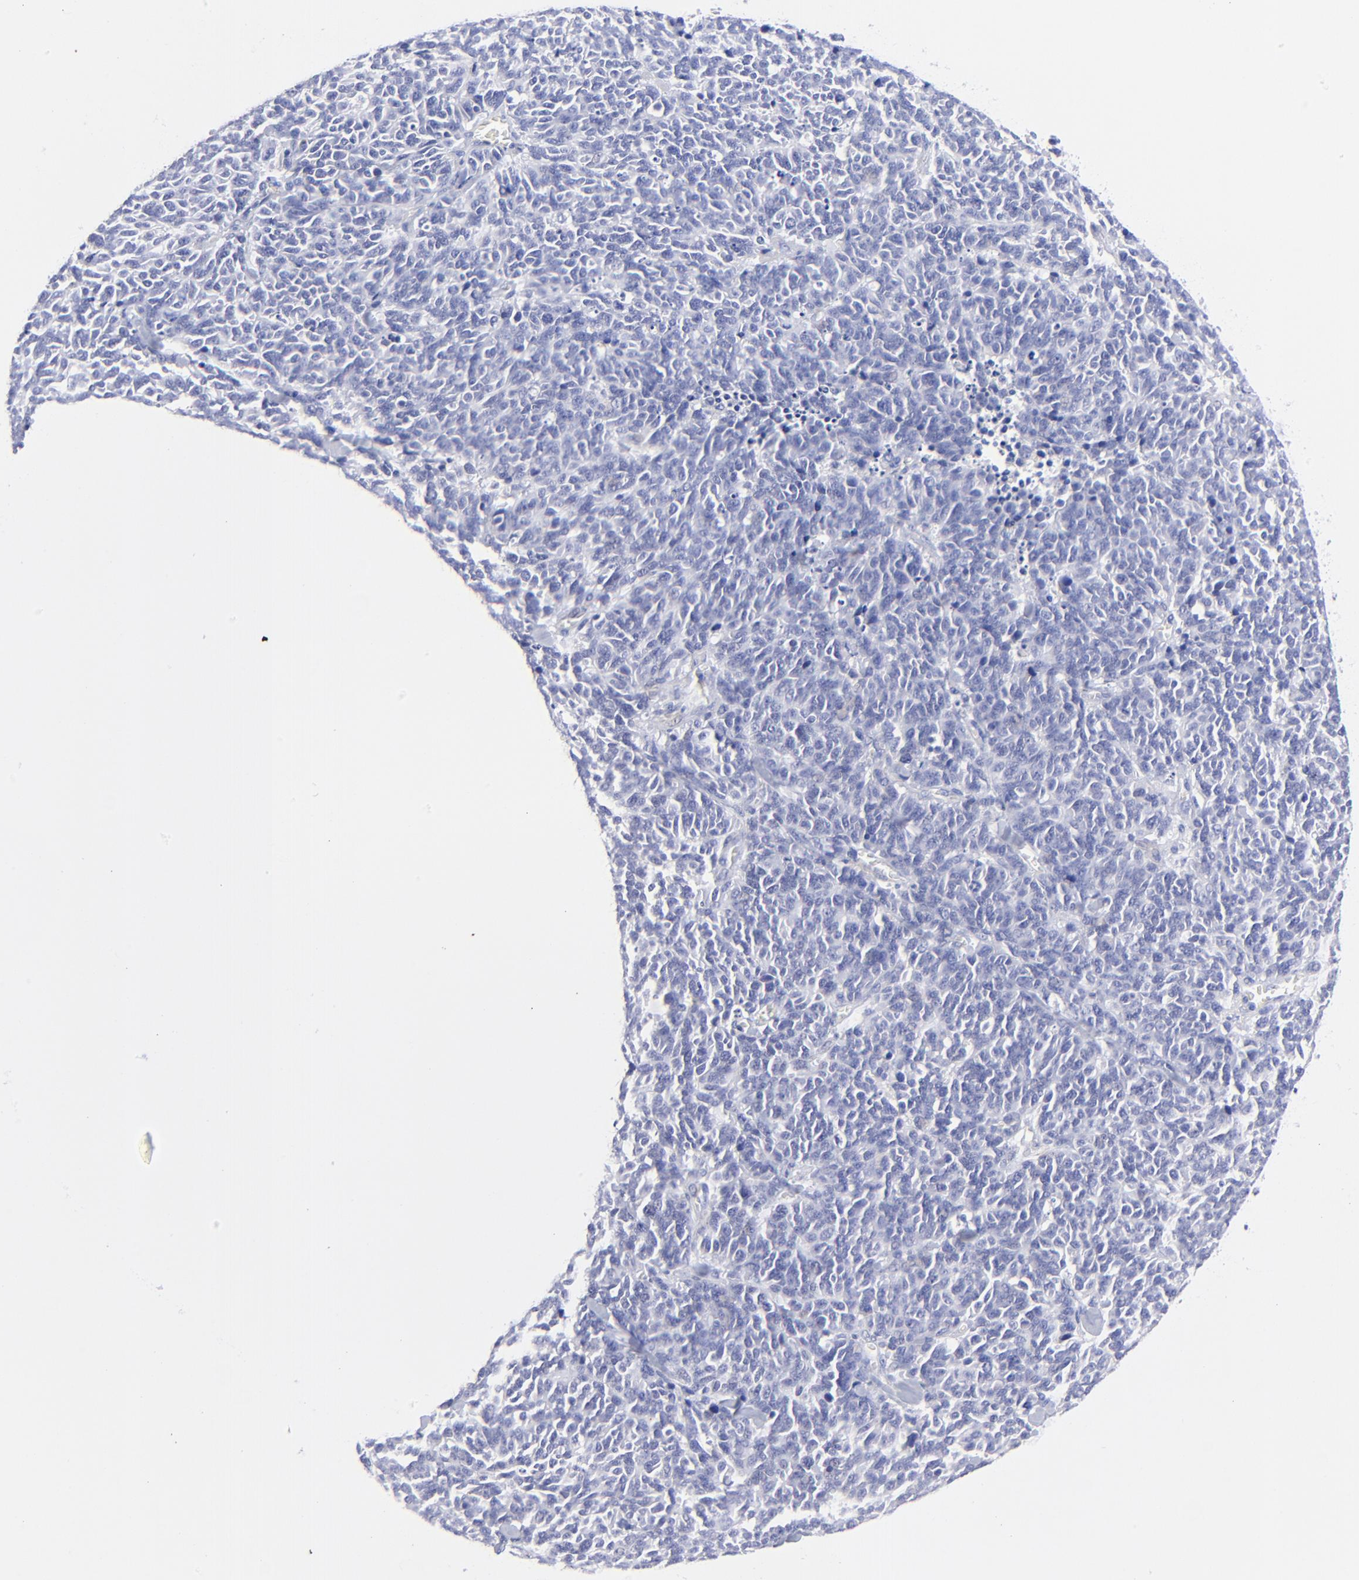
{"staining": {"intensity": "negative", "quantity": "none", "location": "none"}, "tissue": "lung cancer", "cell_type": "Tumor cells", "image_type": "cancer", "snomed": [{"axis": "morphology", "description": "Neoplasm, malignant, NOS"}, {"axis": "topography", "description": "Lung"}], "caption": "Micrograph shows no significant protein expression in tumor cells of lung cancer.", "gene": "HORMAD2", "patient": {"sex": "female", "age": 58}}